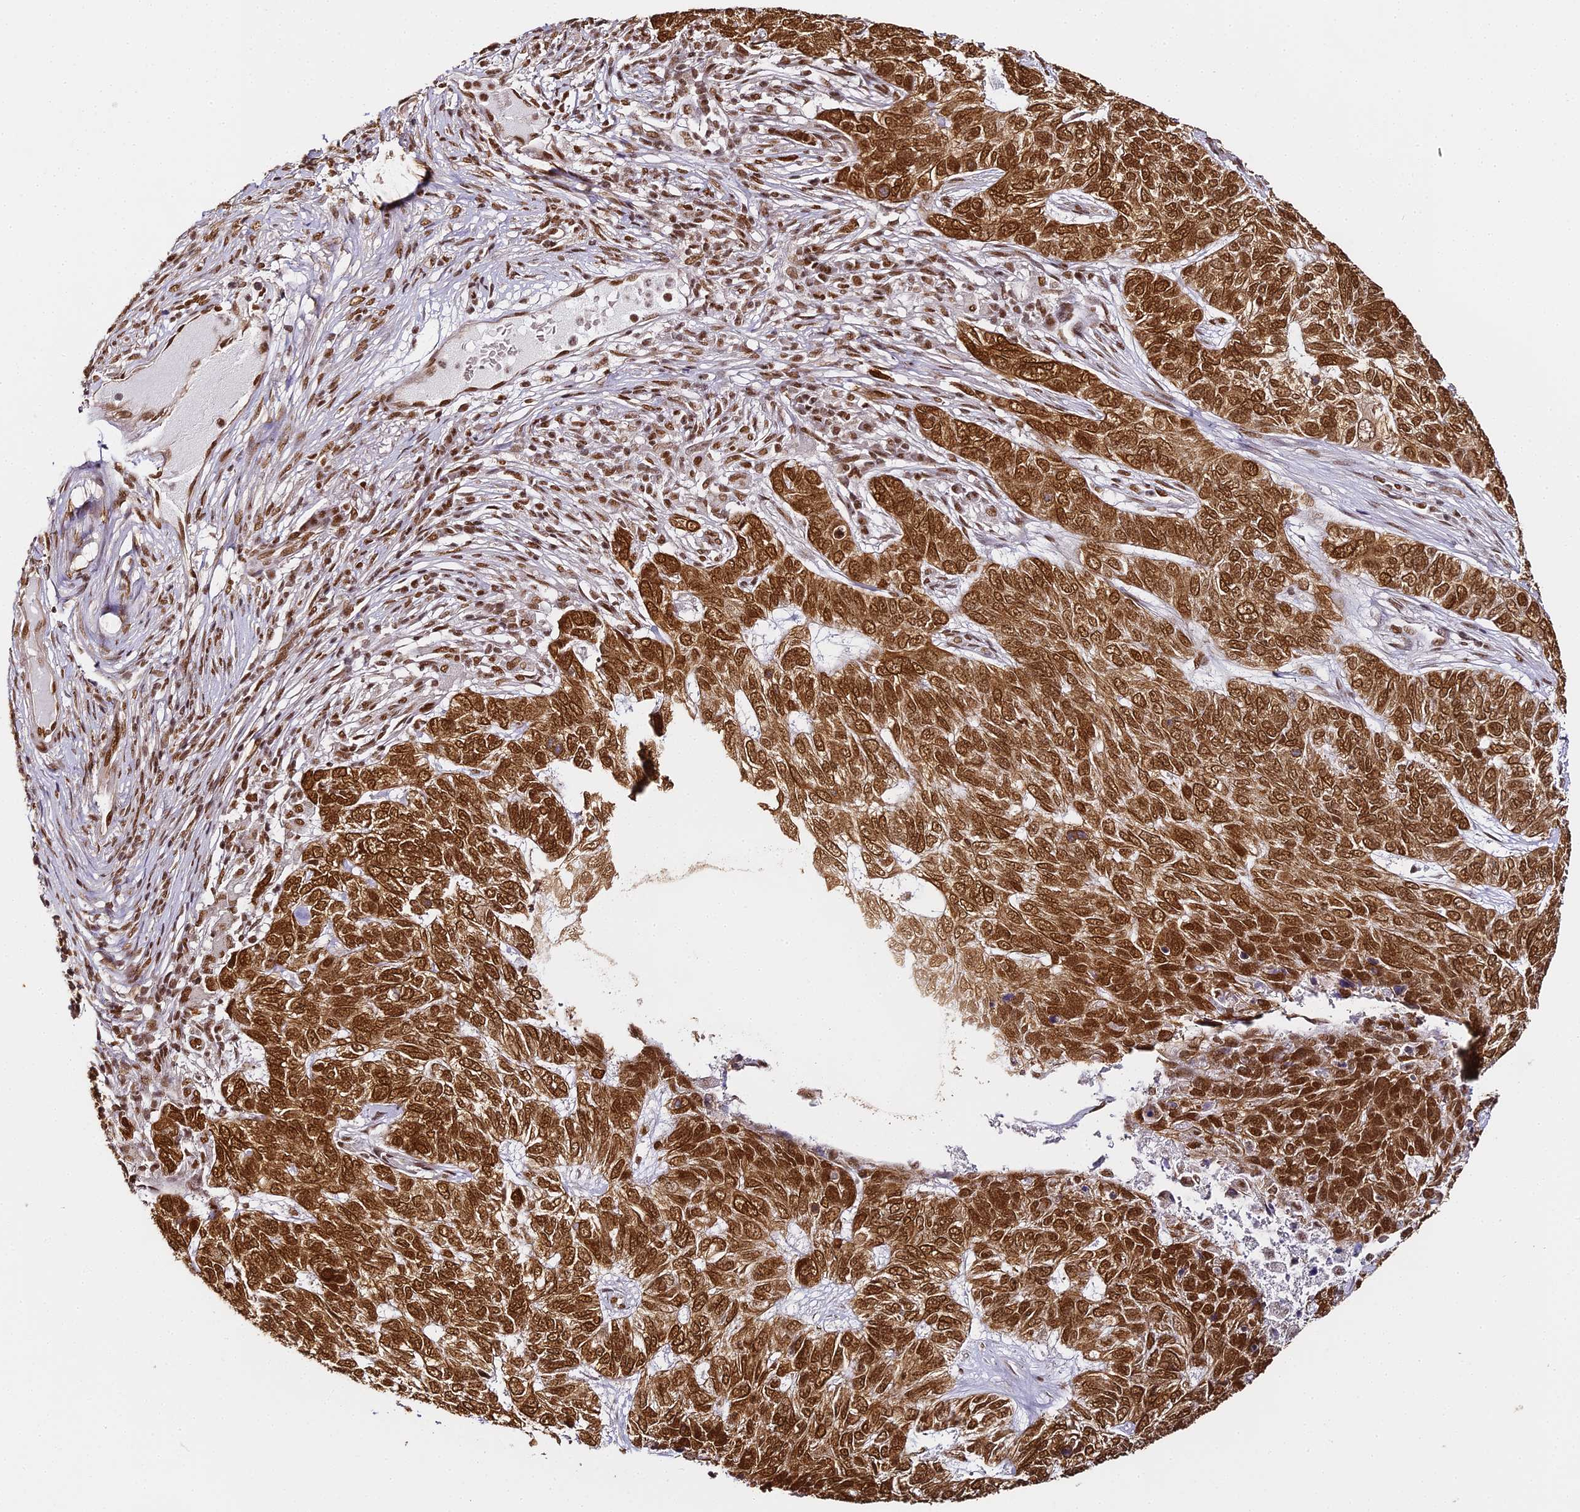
{"staining": {"intensity": "strong", "quantity": ">75%", "location": "cytoplasmic/membranous,nuclear"}, "tissue": "skin cancer", "cell_type": "Tumor cells", "image_type": "cancer", "snomed": [{"axis": "morphology", "description": "Basal cell carcinoma"}, {"axis": "topography", "description": "Skin"}], "caption": "Immunohistochemistry (IHC) image of human basal cell carcinoma (skin) stained for a protein (brown), which demonstrates high levels of strong cytoplasmic/membranous and nuclear staining in about >75% of tumor cells.", "gene": "HNRNPA1", "patient": {"sex": "female", "age": 65}}